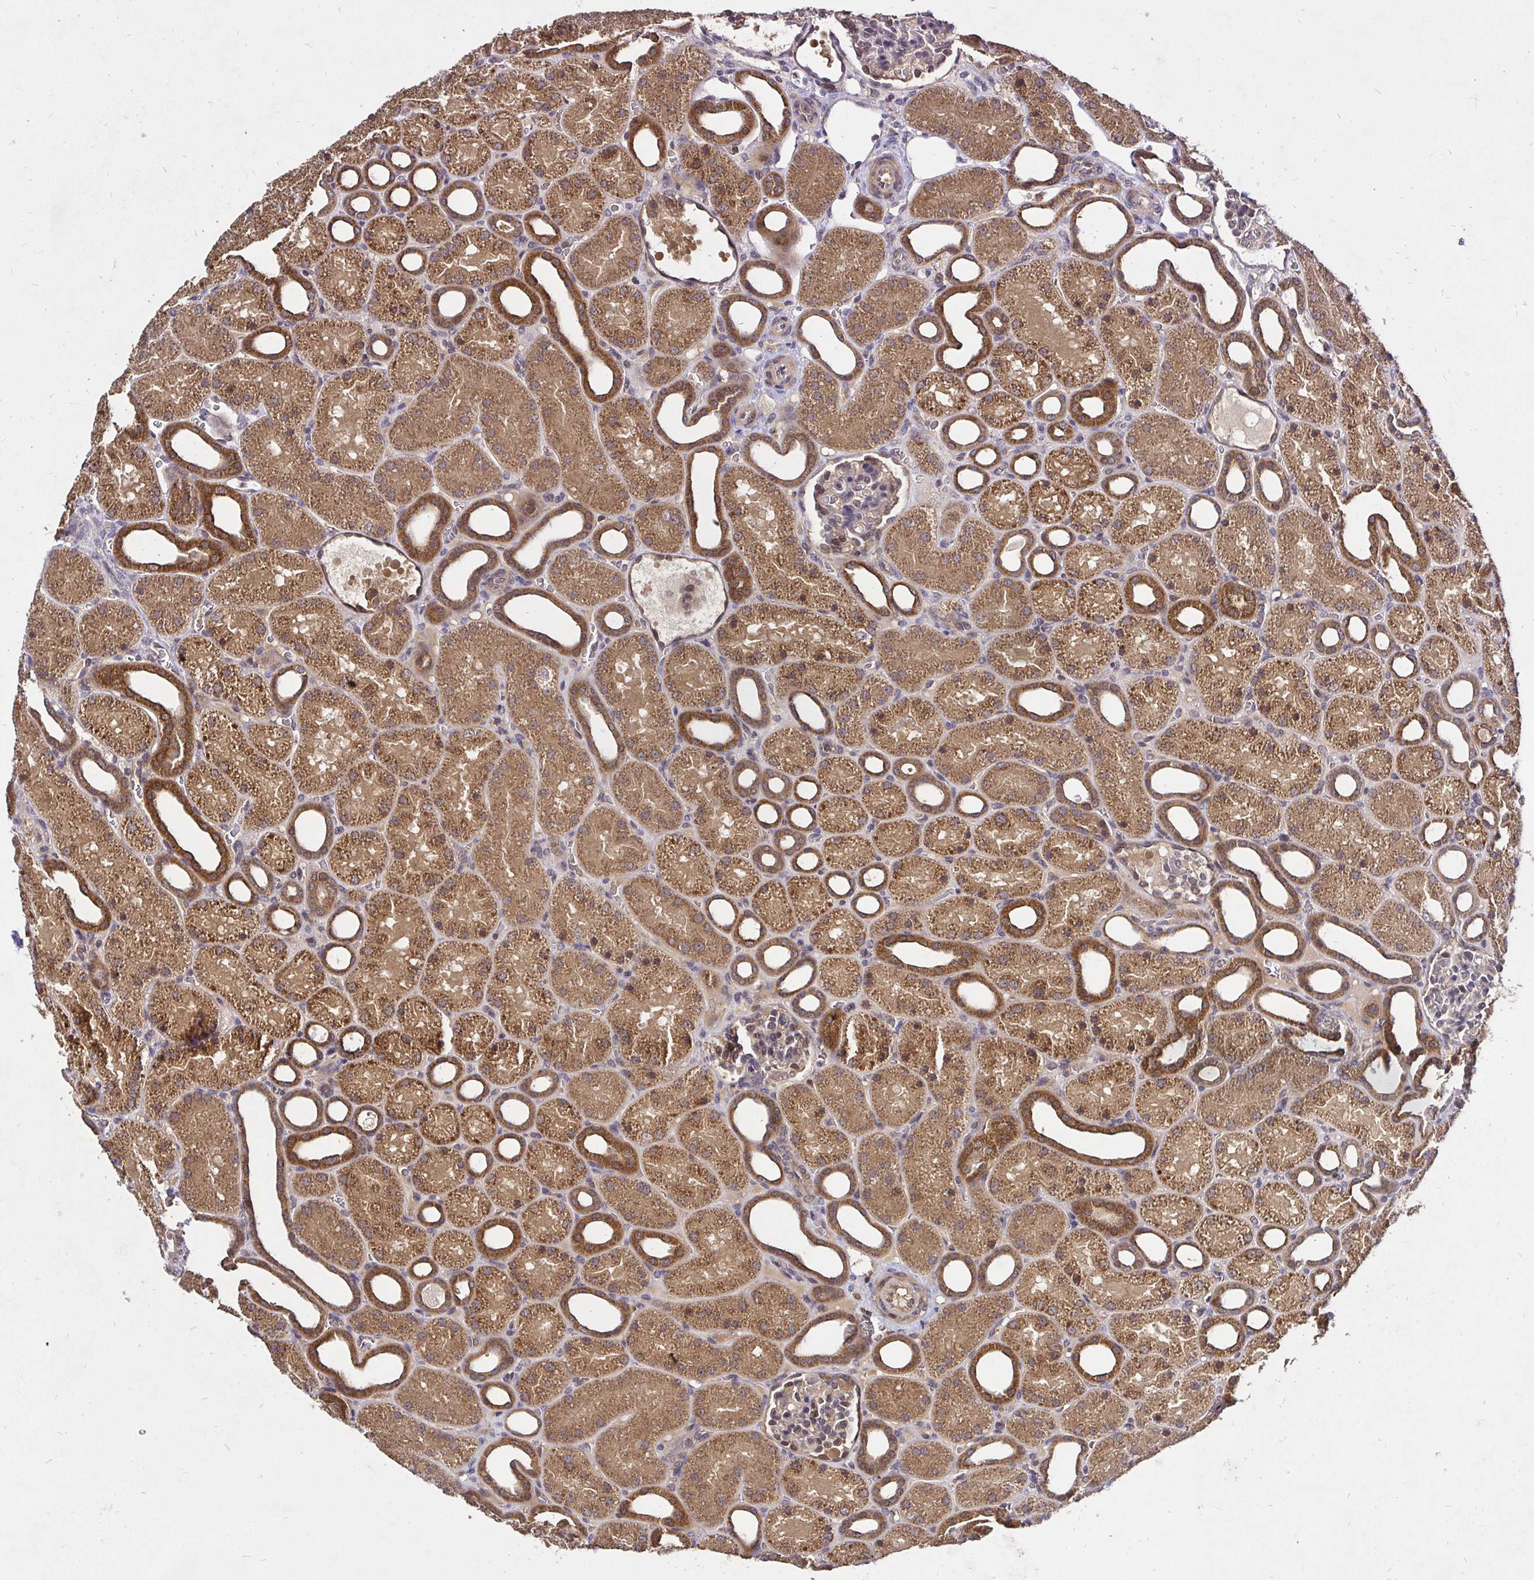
{"staining": {"intensity": "moderate", "quantity": "<25%", "location": "nuclear"}, "tissue": "kidney", "cell_type": "Cells in glomeruli", "image_type": "normal", "snomed": [{"axis": "morphology", "description": "Normal tissue, NOS"}, {"axis": "topography", "description": "Kidney"}], "caption": "Immunohistochemical staining of benign human kidney shows moderate nuclear protein staining in about <25% of cells in glomeruli.", "gene": "UBE2M", "patient": {"sex": "male", "age": 2}}